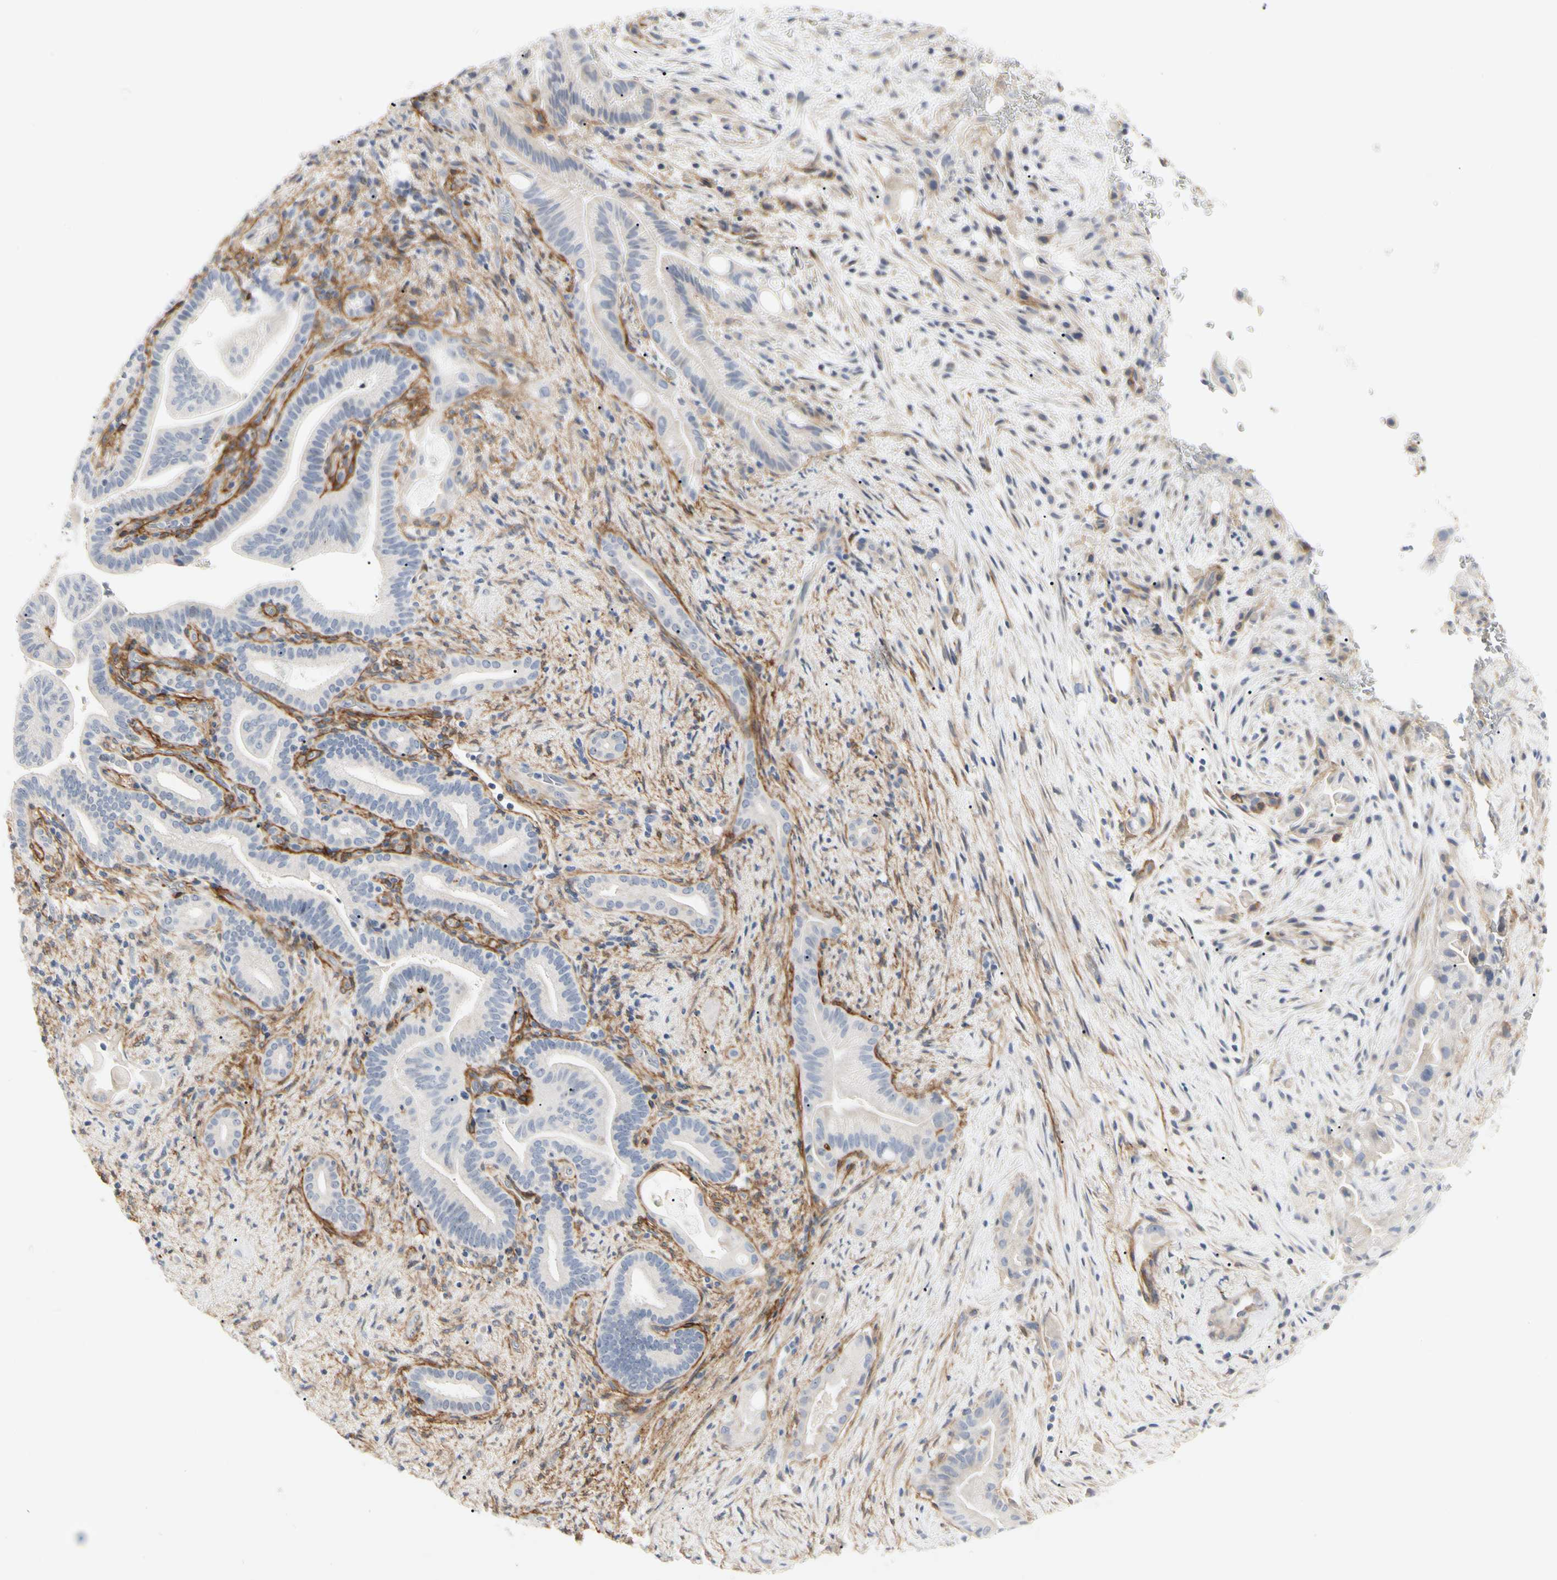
{"staining": {"intensity": "negative", "quantity": "none", "location": "none"}, "tissue": "liver cancer", "cell_type": "Tumor cells", "image_type": "cancer", "snomed": [{"axis": "morphology", "description": "Cholangiocarcinoma"}, {"axis": "topography", "description": "Liver"}], "caption": "DAB (3,3'-diaminobenzidine) immunohistochemical staining of human liver cholangiocarcinoma displays no significant staining in tumor cells.", "gene": "GGT5", "patient": {"sex": "female", "age": 68}}